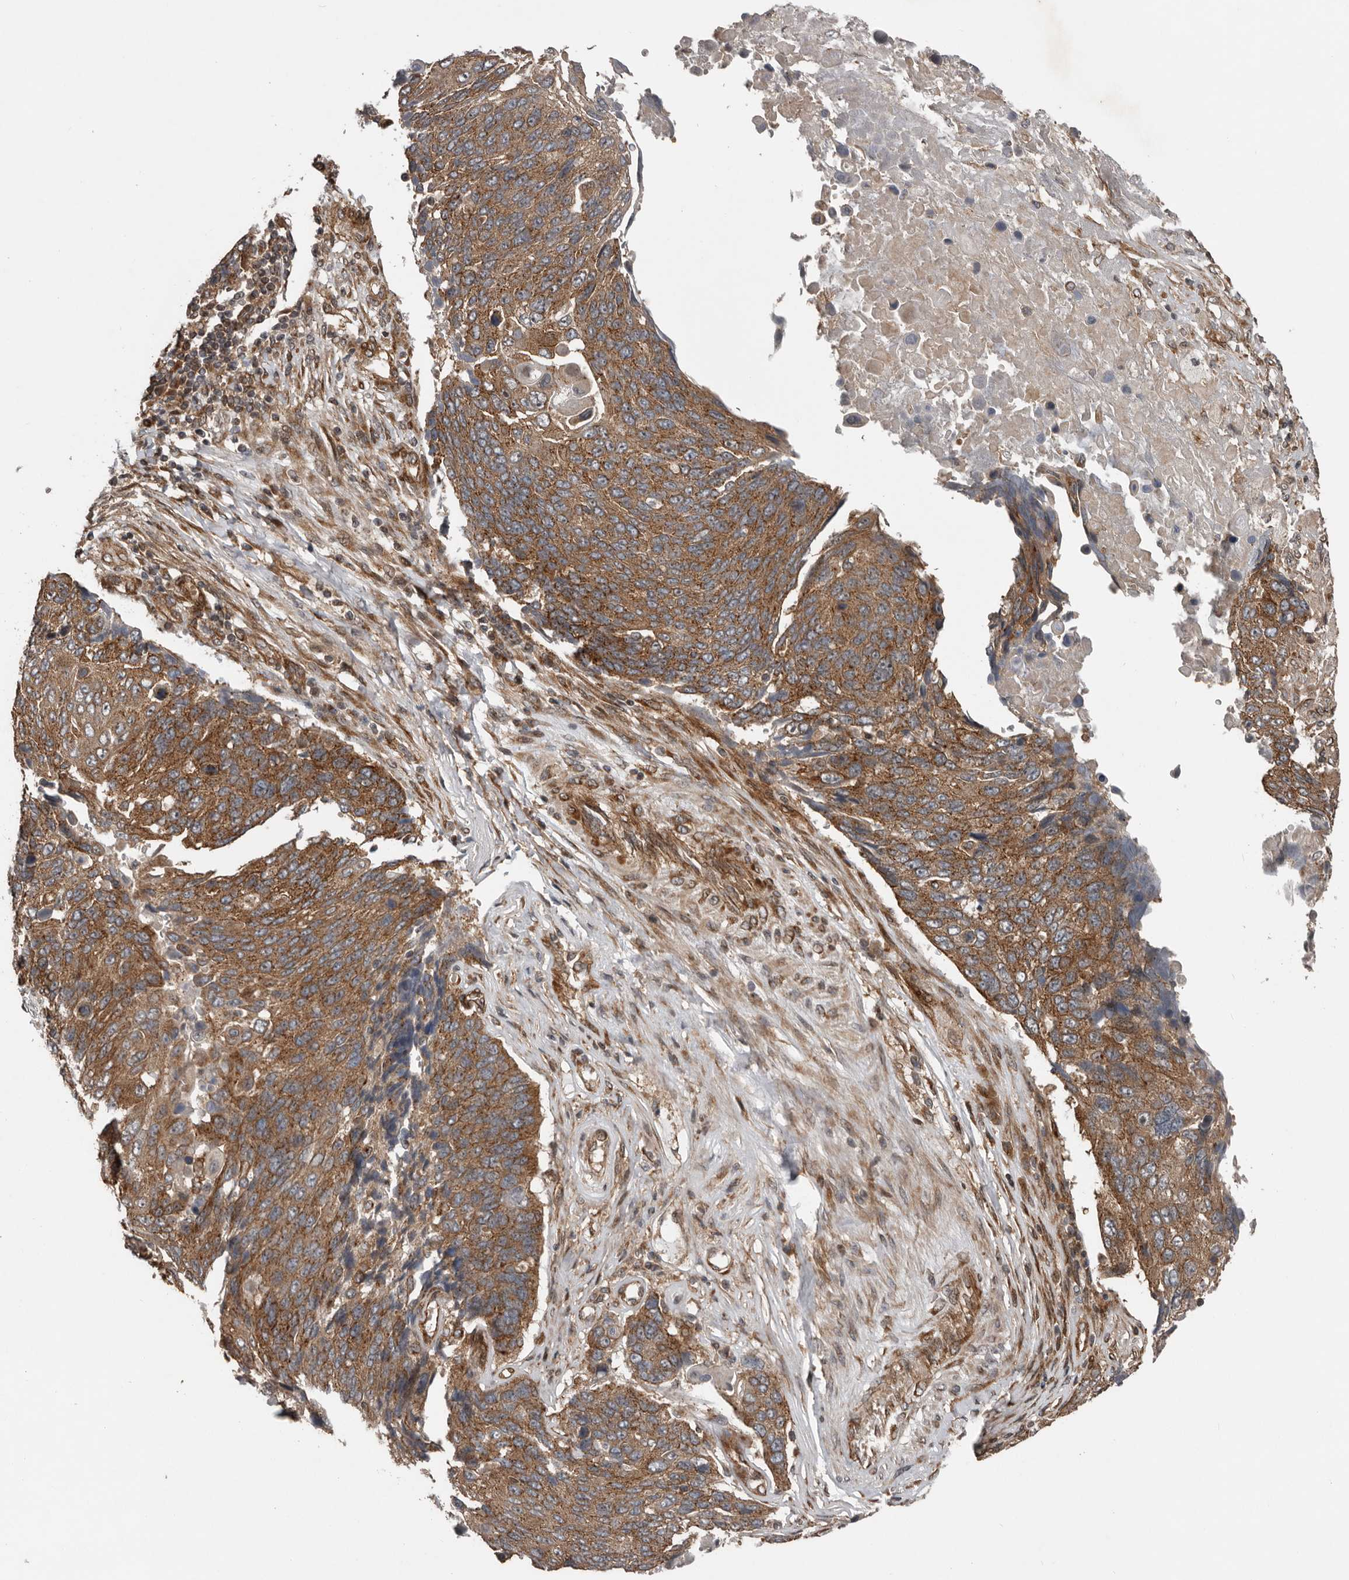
{"staining": {"intensity": "moderate", "quantity": ">75%", "location": "cytoplasmic/membranous"}, "tissue": "lung cancer", "cell_type": "Tumor cells", "image_type": "cancer", "snomed": [{"axis": "morphology", "description": "Squamous cell carcinoma, NOS"}, {"axis": "topography", "description": "Lung"}], "caption": "Immunohistochemical staining of lung squamous cell carcinoma shows medium levels of moderate cytoplasmic/membranous positivity in about >75% of tumor cells.", "gene": "CCDC190", "patient": {"sex": "male", "age": 66}}